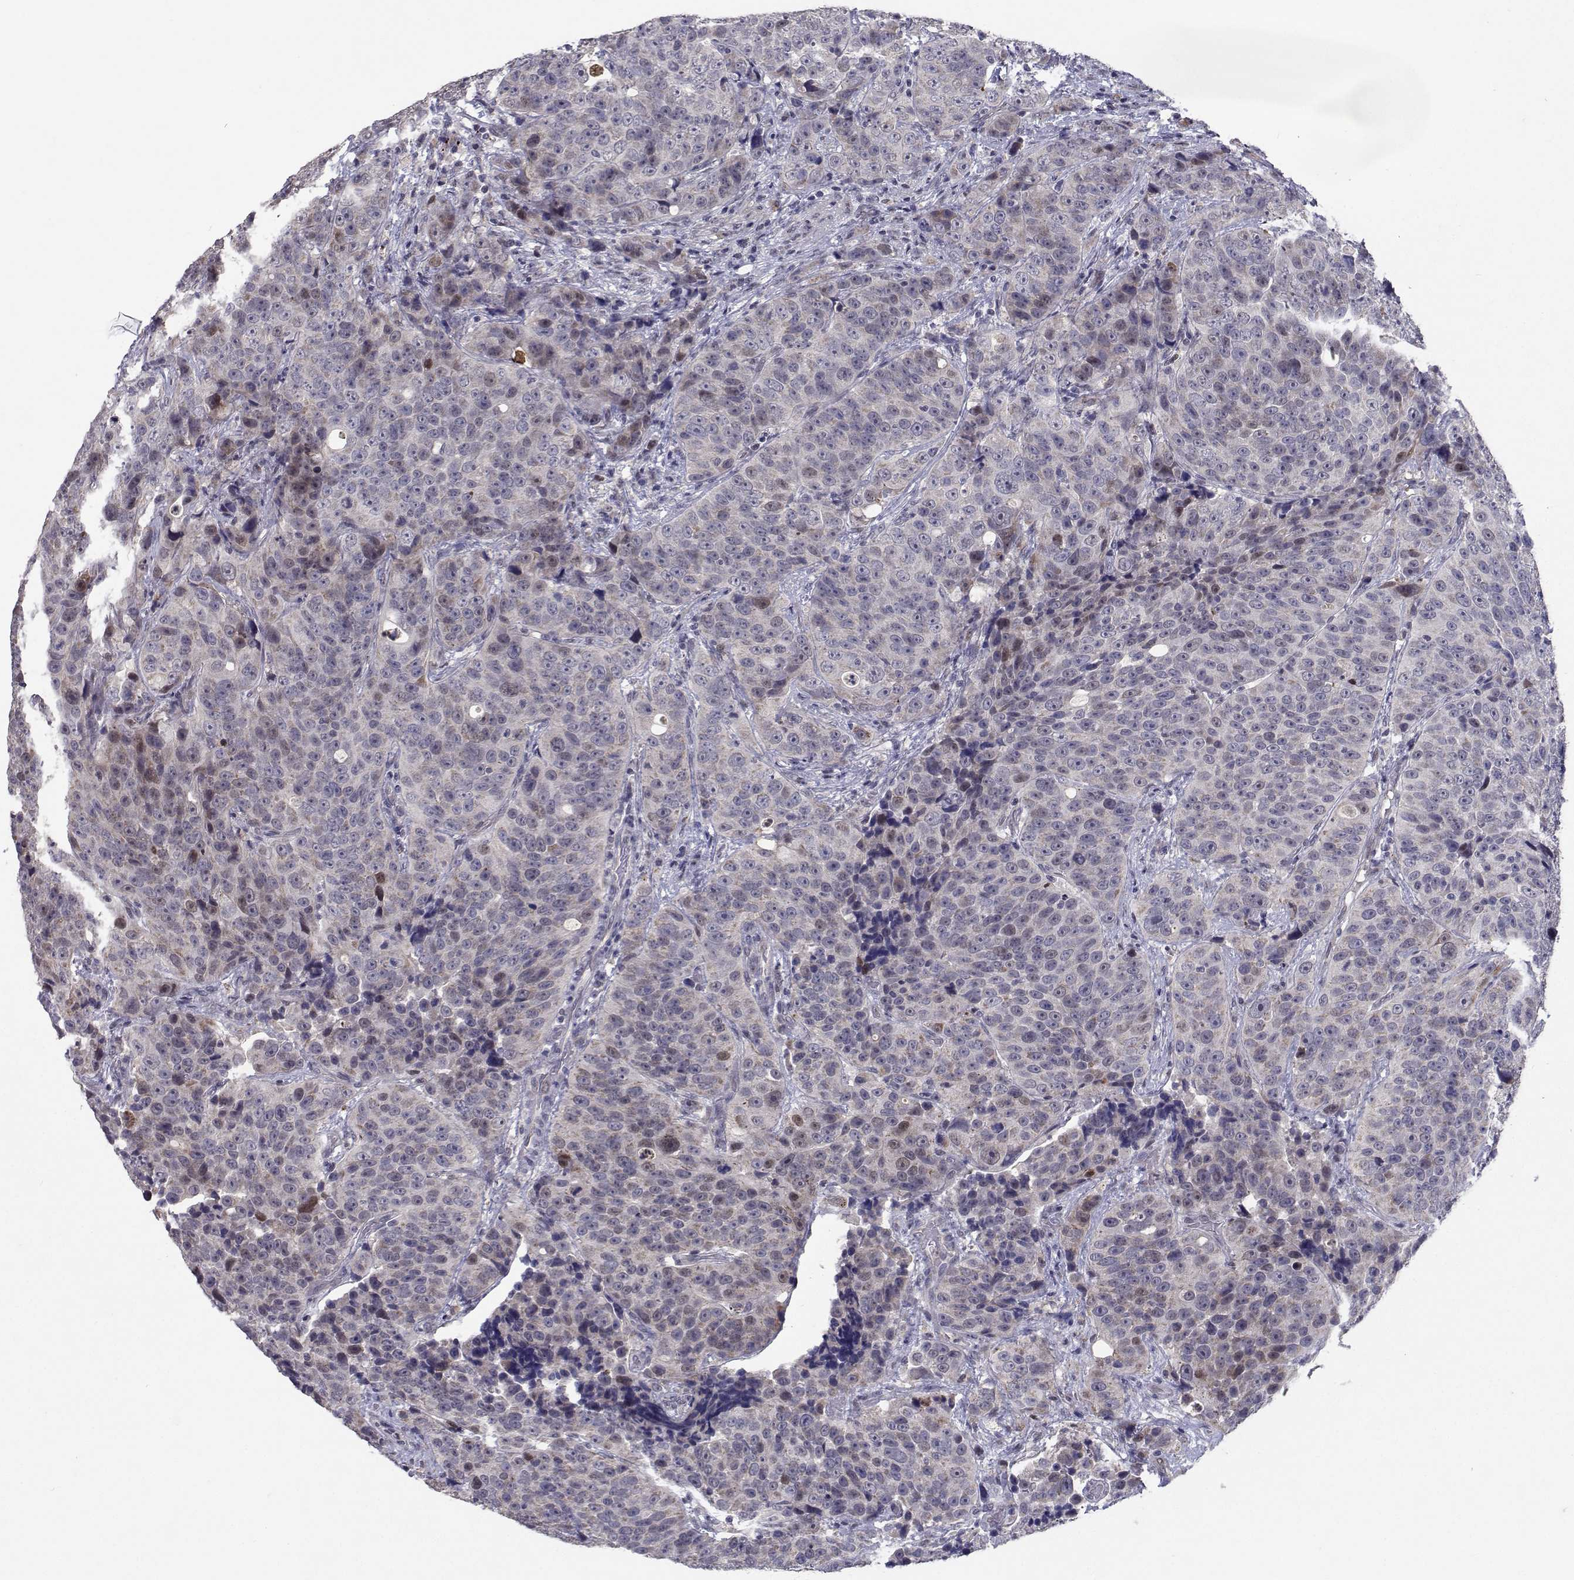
{"staining": {"intensity": "moderate", "quantity": "<25%", "location": "nuclear"}, "tissue": "urothelial cancer", "cell_type": "Tumor cells", "image_type": "cancer", "snomed": [{"axis": "morphology", "description": "Urothelial carcinoma, NOS"}, {"axis": "topography", "description": "Urinary bladder"}], "caption": "Transitional cell carcinoma was stained to show a protein in brown. There is low levels of moderate nuclear expression in about <25% of tumor cells. (Stains: DAB (3,3'-diaminobenzidine) in brown, nuclei in blue, Microscopy: brightfield microscopy at high magnification).", "gene": "RBPJL", "patient": {"sex": "male", "age": 52}}